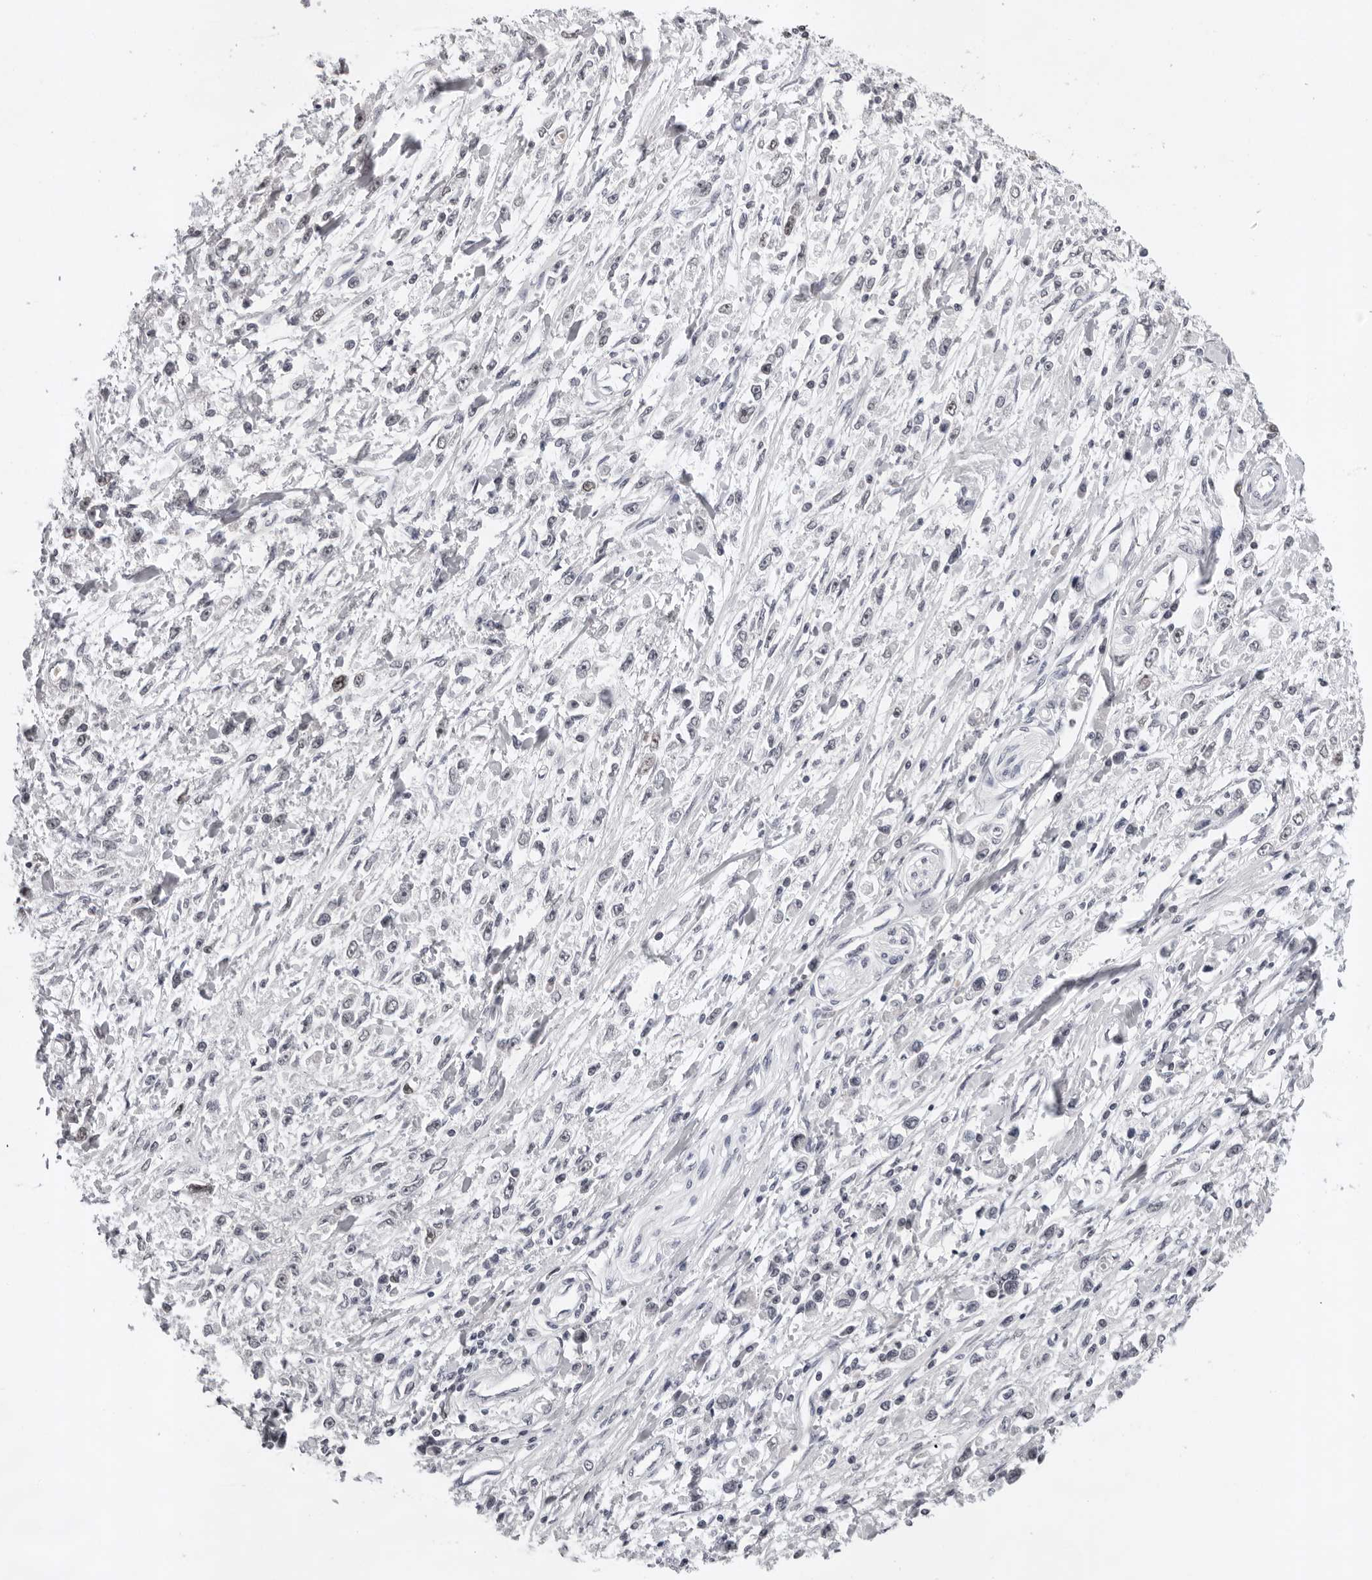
{"staining": {"intensity": "weak", "quantity": "<25%", "location": "nuclear"}, "tissue": "stomach cancer", "cell_type": "Tumor cells", "image_type": "cancer", "snomed": [{"axis": "morphology", "description": "Adenocarcinoma, NOS"}, {"axis": "topography", "description": "Stomach"}], "caption": "A photomicrograph of human stomach cancer (adenocarcinoma) is negative for staining in tumor cells. Brightfield microscopy of IHC stained with DAB (brown) and hematoxylin (blue), captured at high magnification.", "gene": "USP1", "patient": {"sex": "female", "age": 59}}